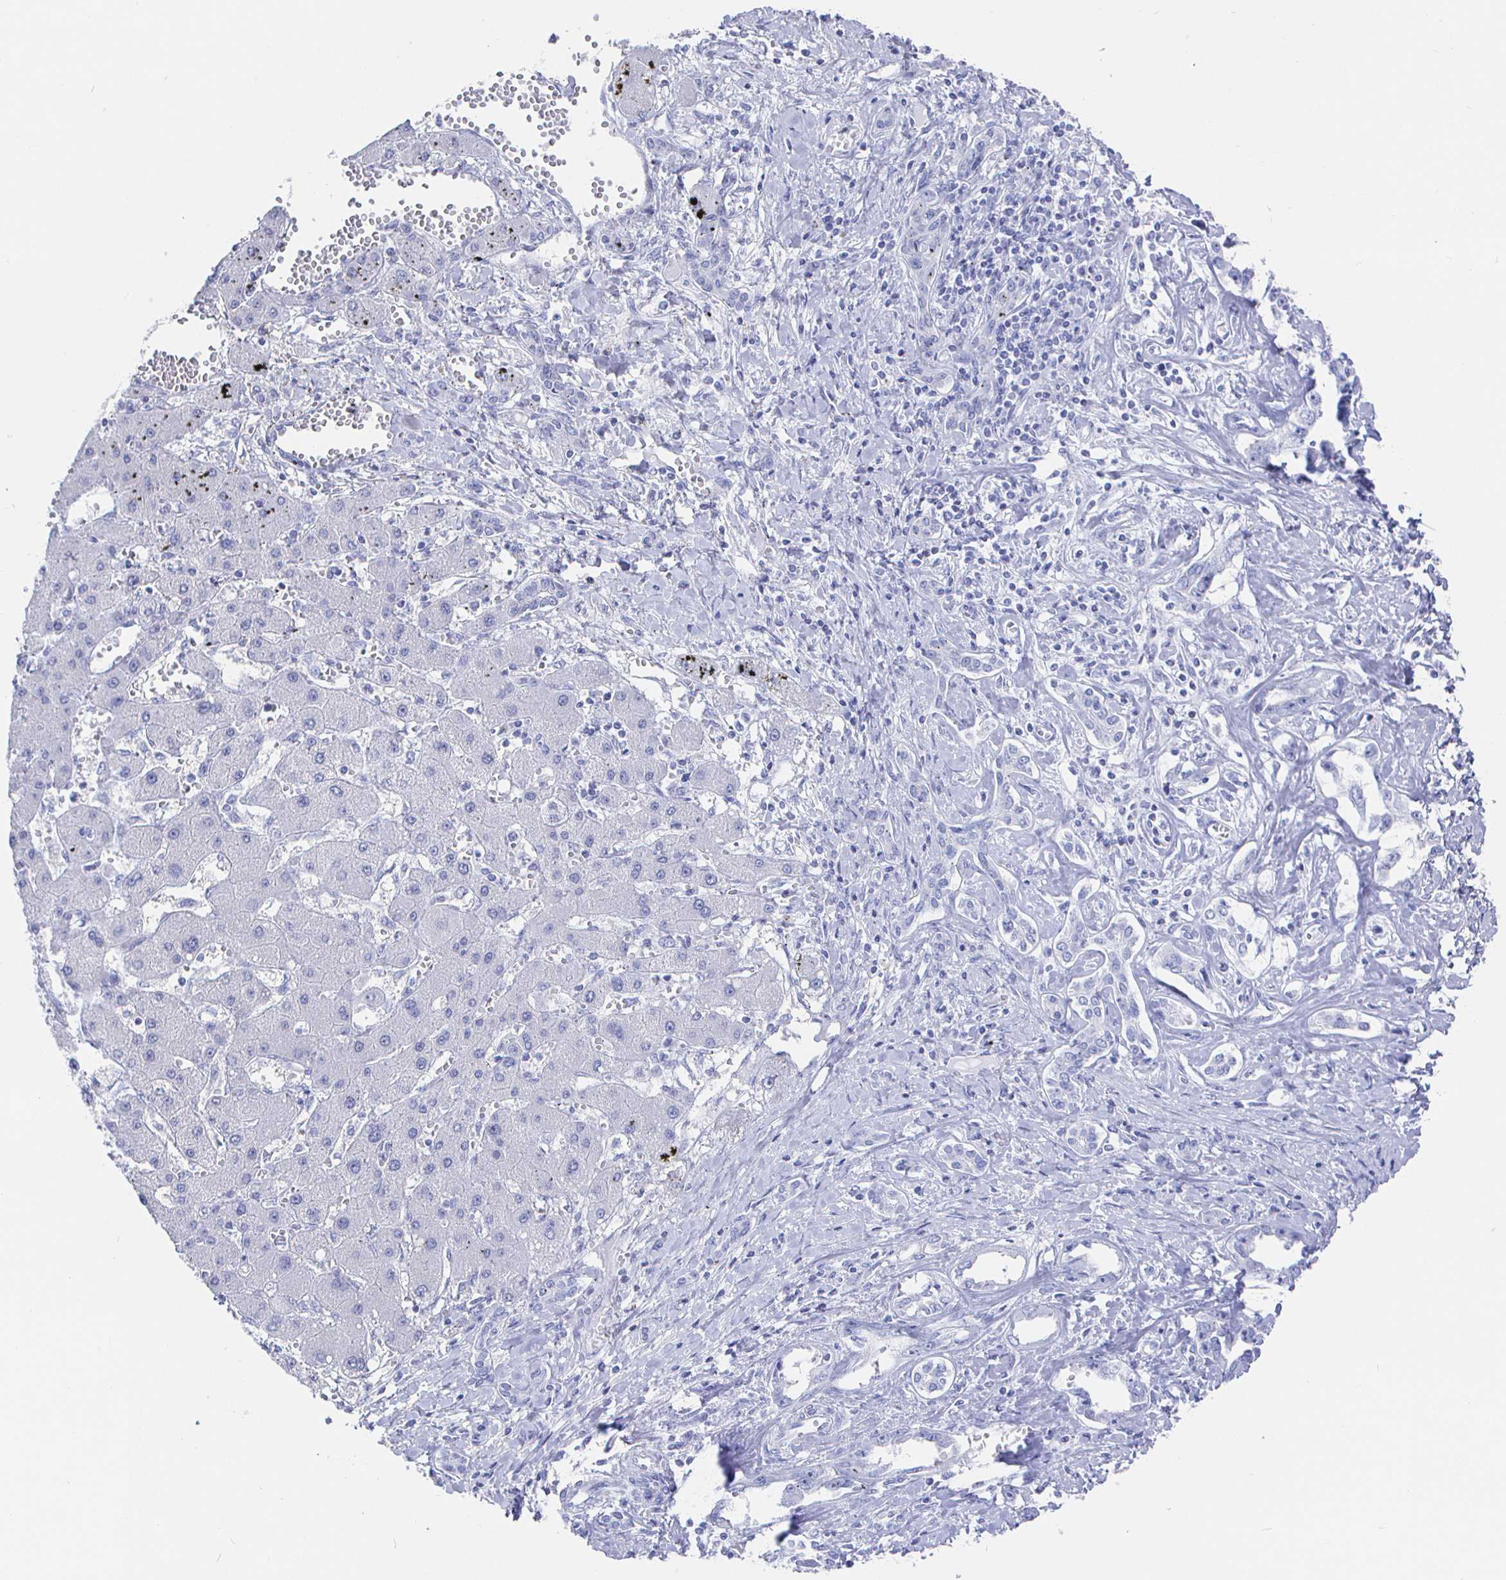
{"staining": {"intensity": "negative", "quantity": "none", "location": "none"}, "tissue": "liver cancer", "cell_type": "Tumor cells", "image_type": "cancer", "snomed": [{"axis": "morphology", "description": "Cholangiocarcinoma"}, {"axis": "topography", "description": "Liver"}], "caption": "Immunohistochemical staining of liver cancer exhibits no significant expression in tumor cells.", "gene": "CLCA1", "patient": {"sex": "male", "age": 59}}